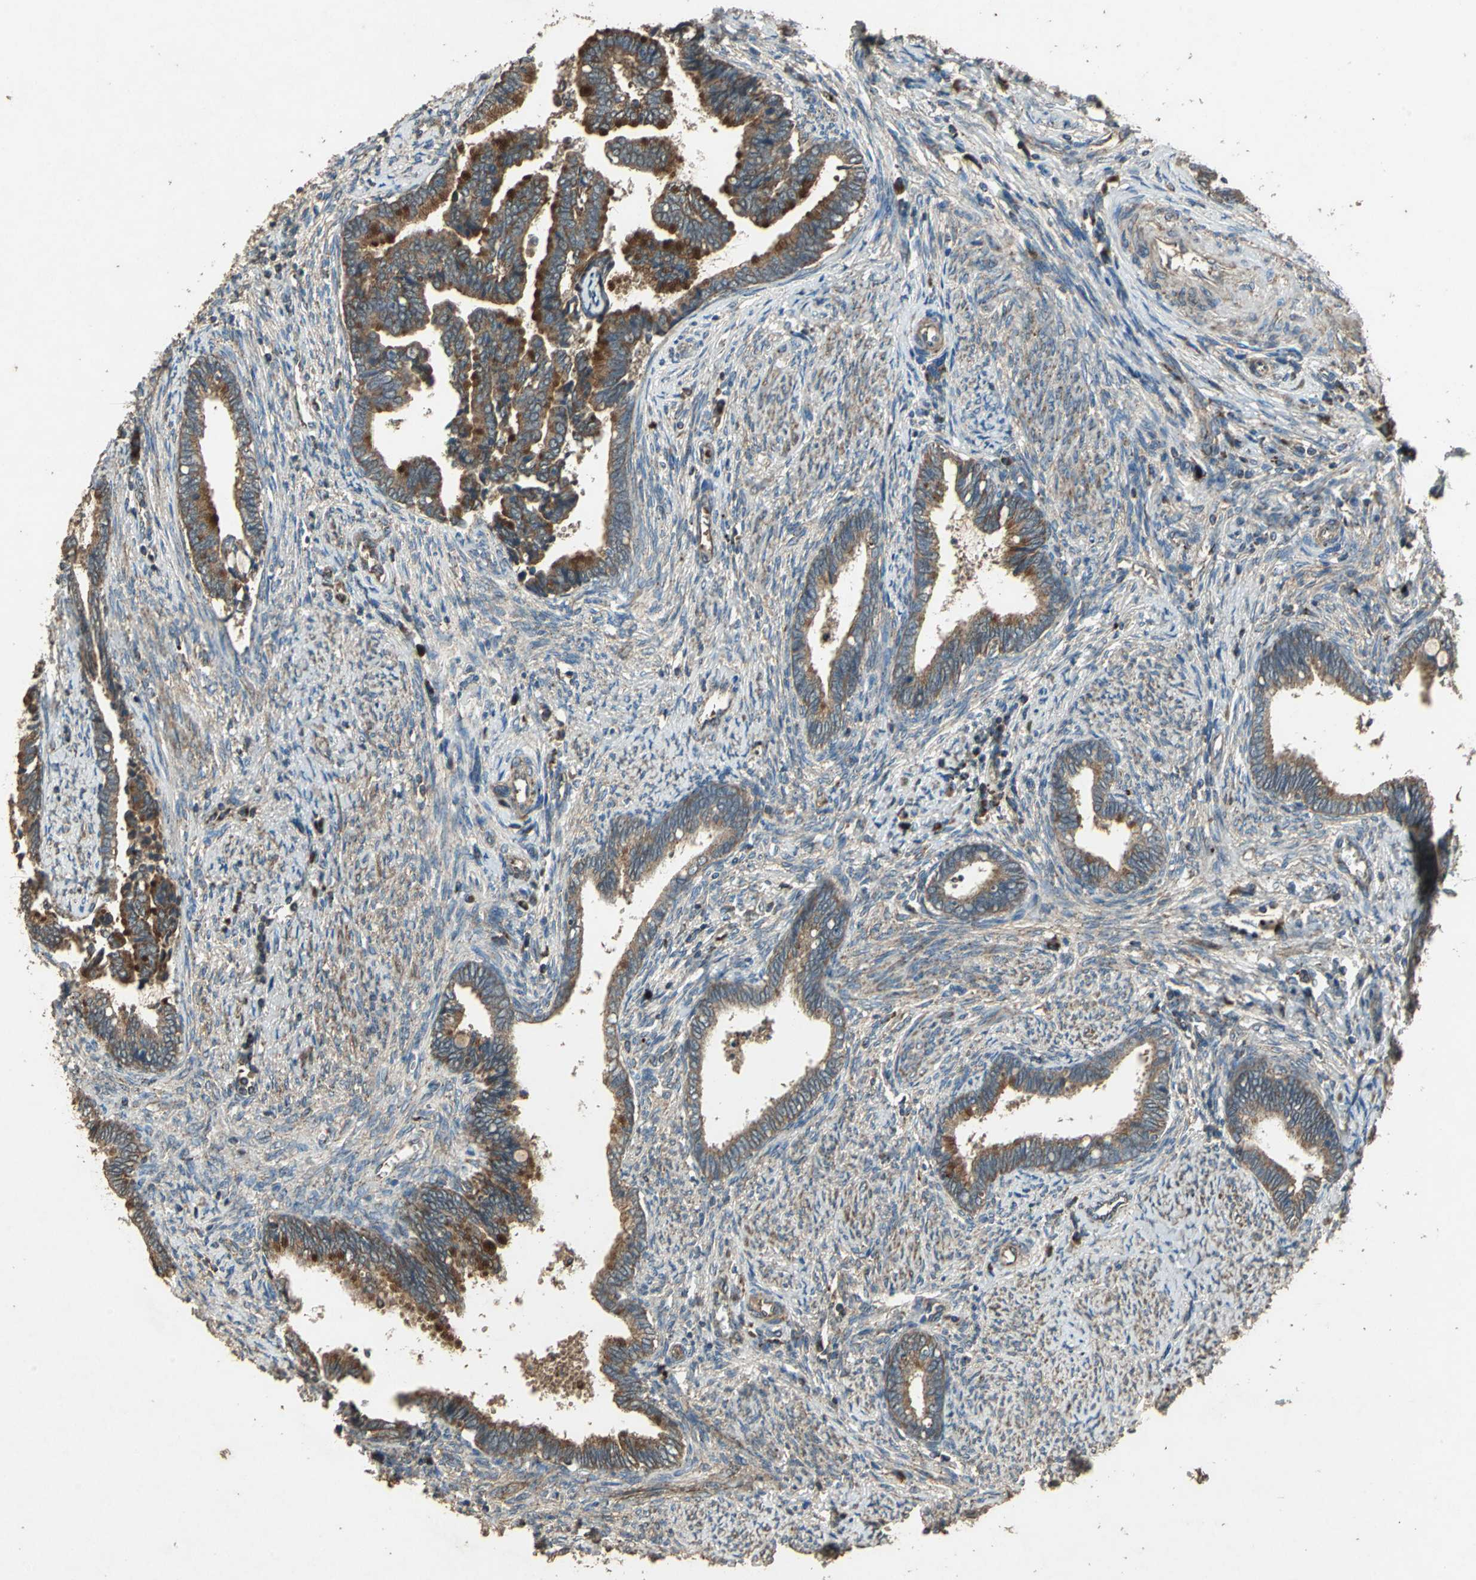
{"staining": {"intensity": "strong", "quantity": ">75%", "location": "cytoplasmic/membranous"}, "tissue": "cervical cancer", "cell_type": "Tumor cells", "image_type": "cancer", "snomed": [{"axis": "morphology", "description": "Adenocarcinoma, NOS"}, {"axis": "topography", "description": "Cervix"}], "caption": "Strong cytoplasmic/membranous expression is present in about >75% of tumor cells in cervical cancer.", "gene": "POLRMT", "patient": {"sex": "female", "age": 44}}